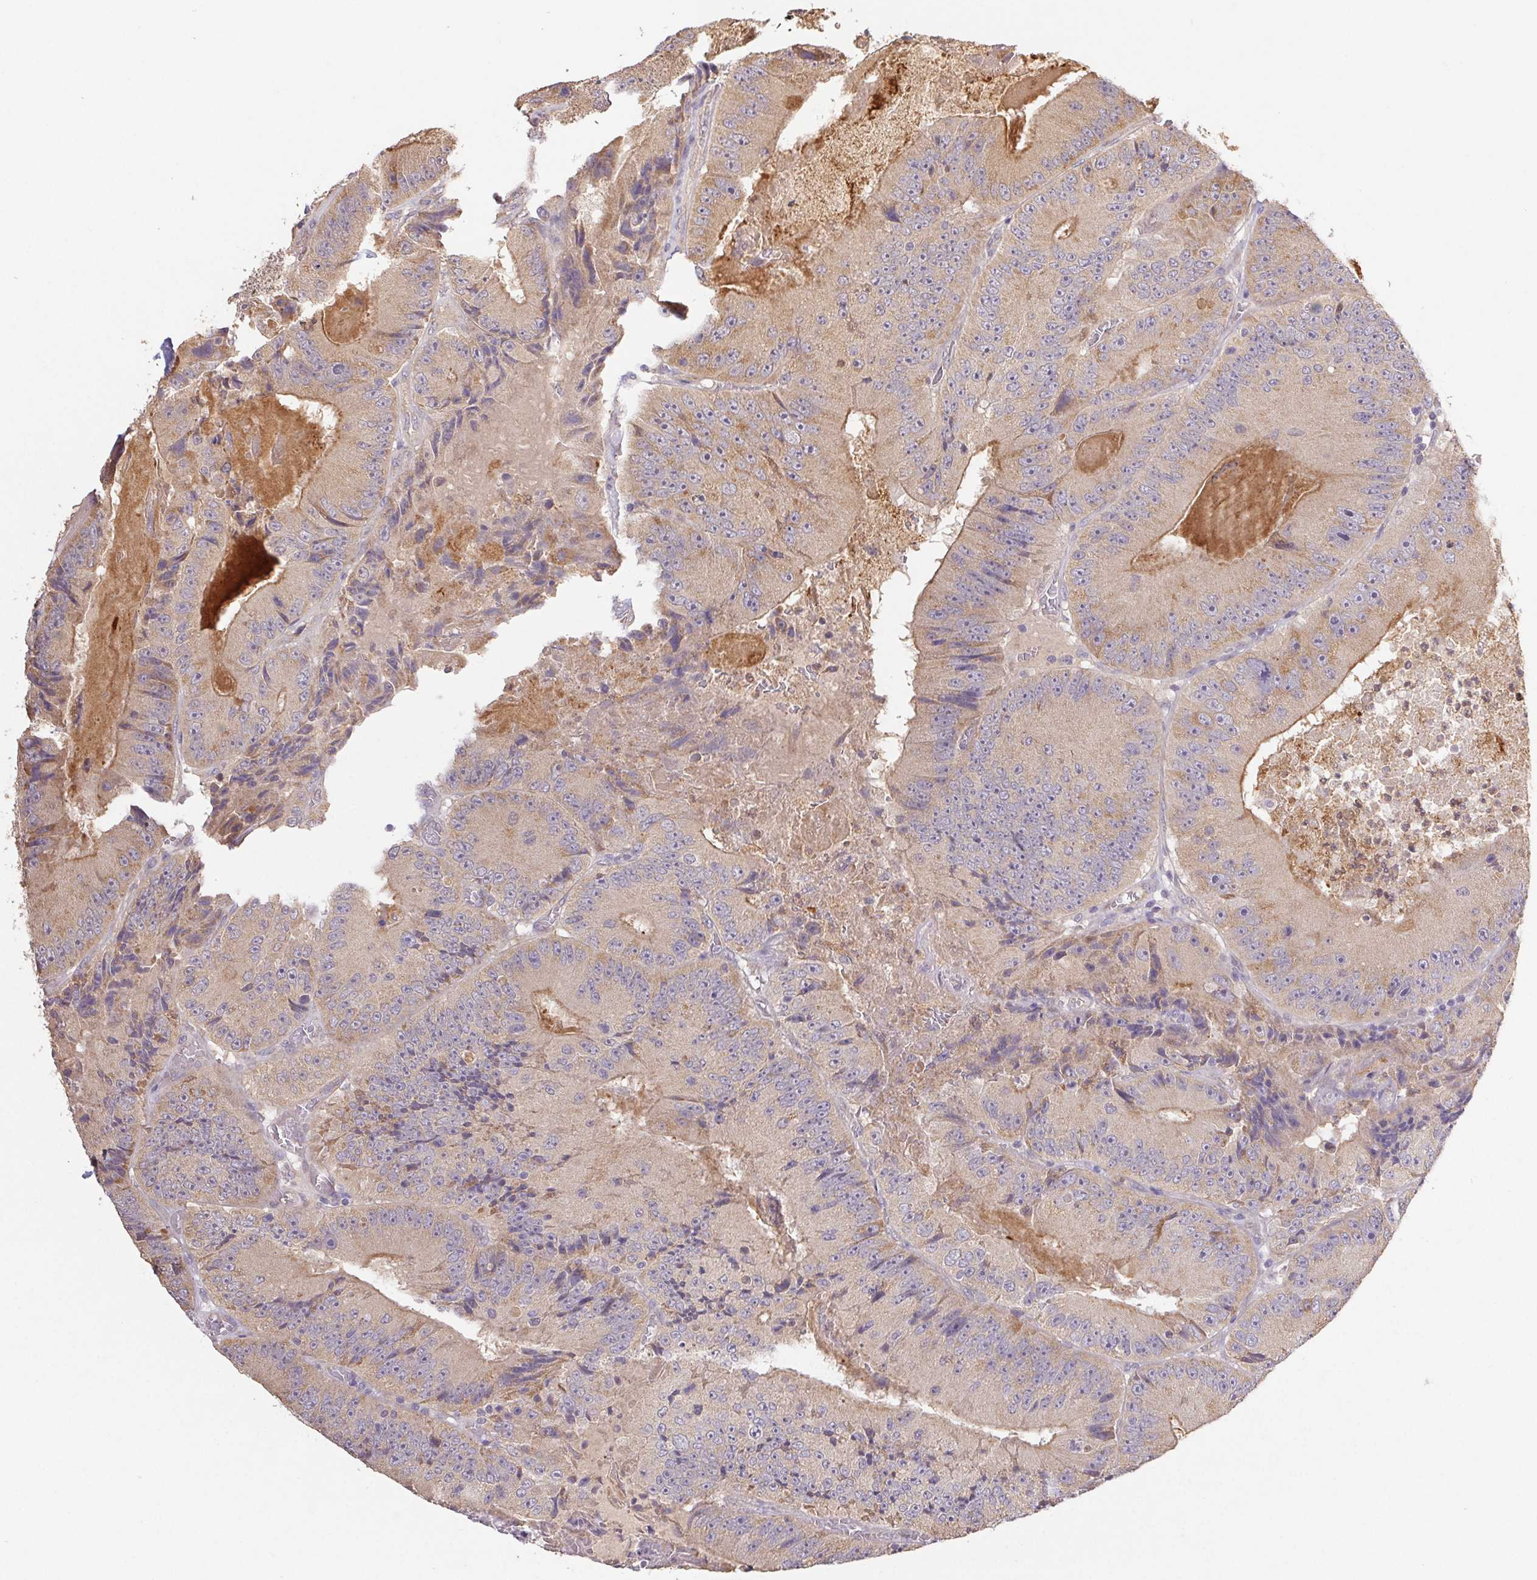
{"staining": {"intensity": "weak", "quantity": "25%-75%", "location": "cytoplasmic/membranous"}, "tissue": "colorectal cancer", "cell_type": "Tumor cells", "image_type": "cancer", "snomed": [{"axis": "morphology", "description": "Adenocarcinoma, NOS"}, {"axis": "topography", "description": "Colon"}], "caption": "A histopathology image of adenocarcinoma (colorectal) stained for a protein reveals weak cytoplasmic/membranous brown staining in tumor cells. (DAB = brown stain, brightfield microscopy at high magnification).", "gene": "RAB11A", "patient": {"sex": "female", "age": 86}}